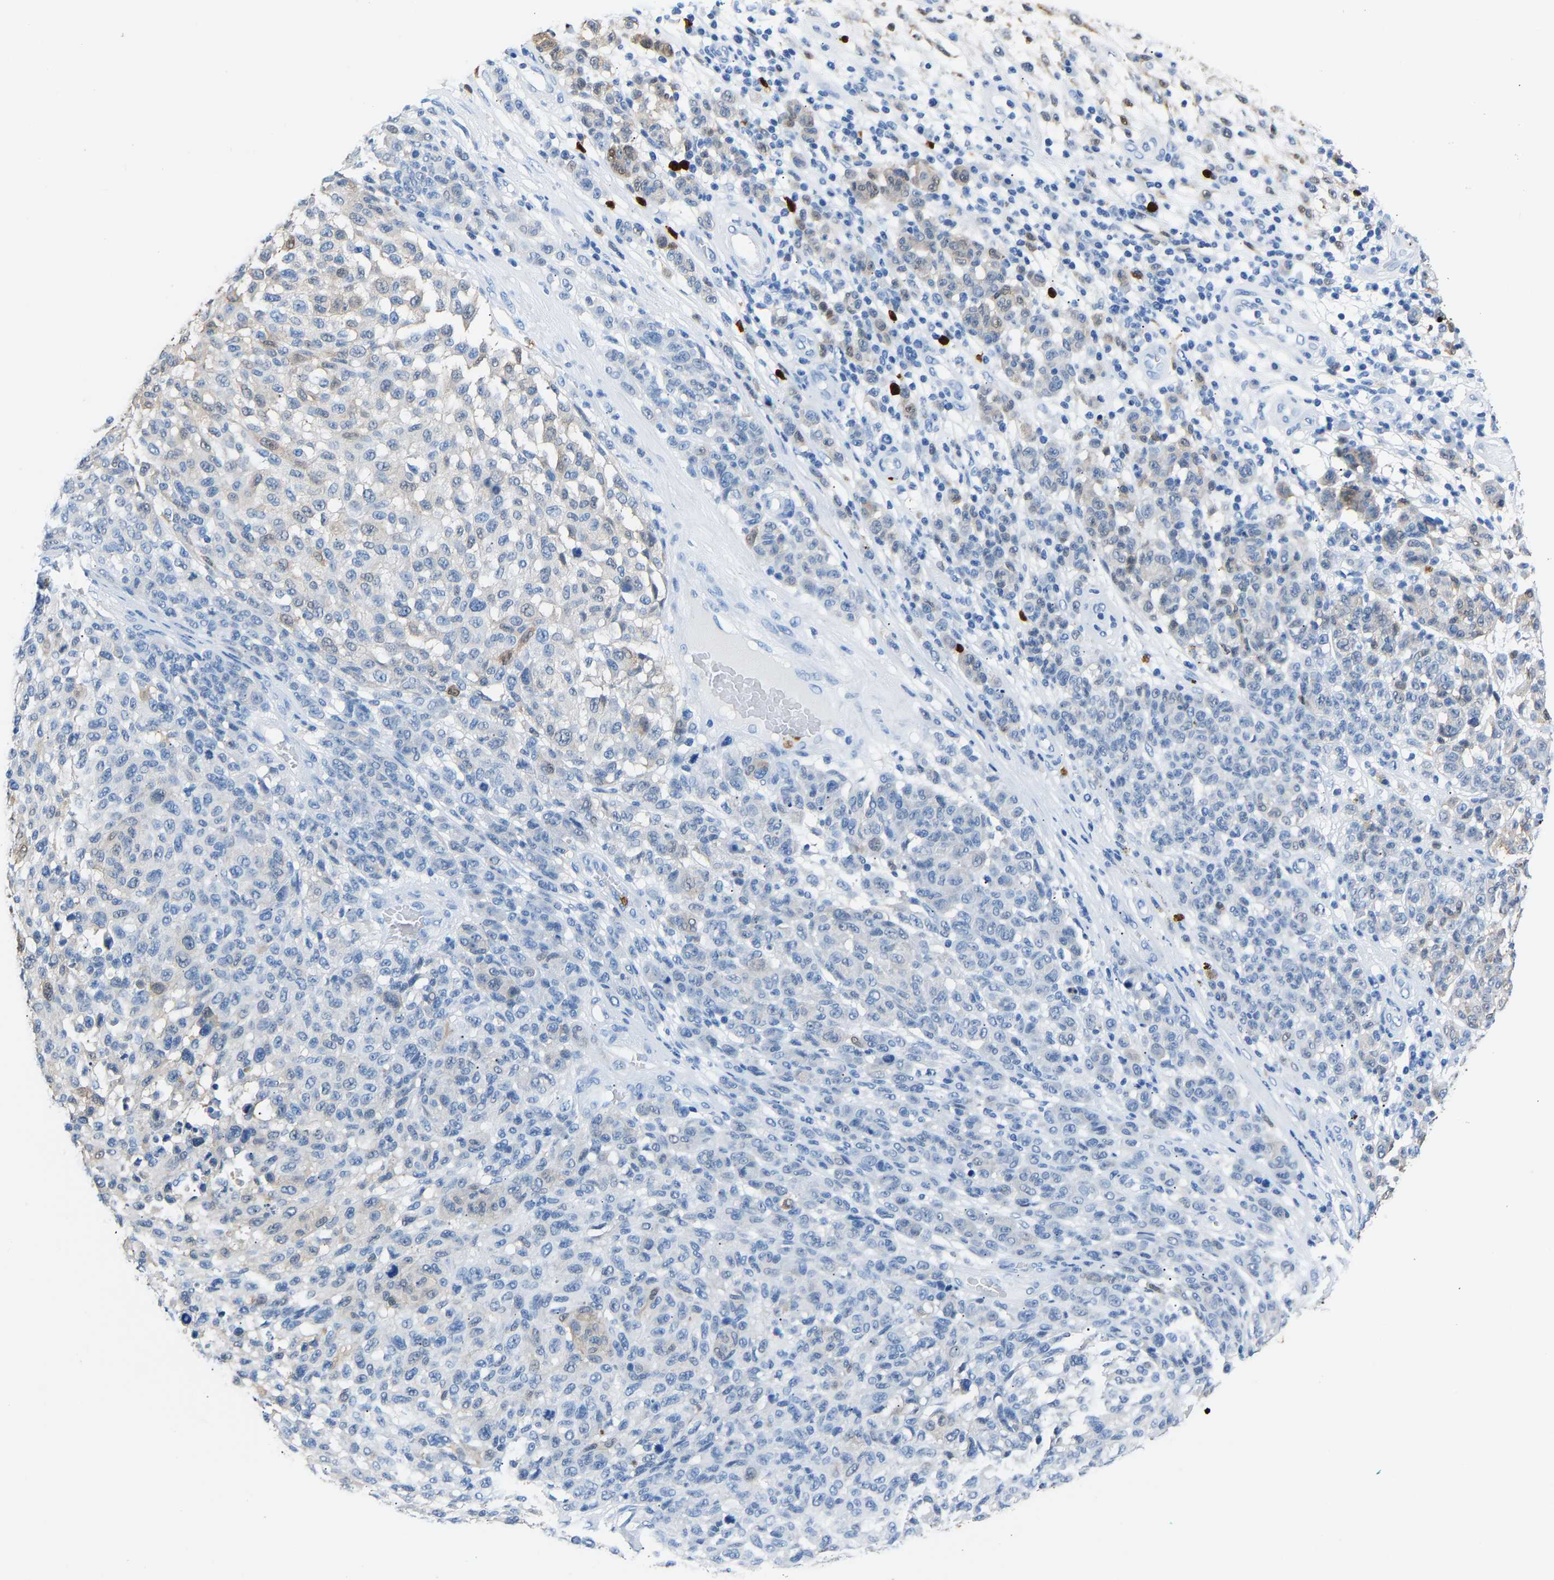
{"staining": {"intensity": "weak", "quantity": "<25%", "location": "cytoplasmic/membranous"}, "tissue": "melanoma", "cell_type": "Tumor cells", "image_type": "cancer", "snomed": [{"axis": "morphology", "description": "Malignant melanoma, NOS"}, {"axis": "topography", "description": "Skin"}], "caption": "High magnification brightfield microscopy of melanoma stained with DAB (3,3'-diaminobenzidine) (brown) and counterstained with hematoxylin (blue): tumor cells show no significant expression.", "gene": "S100P", "patient": {"sex": "male", "age": 59}}